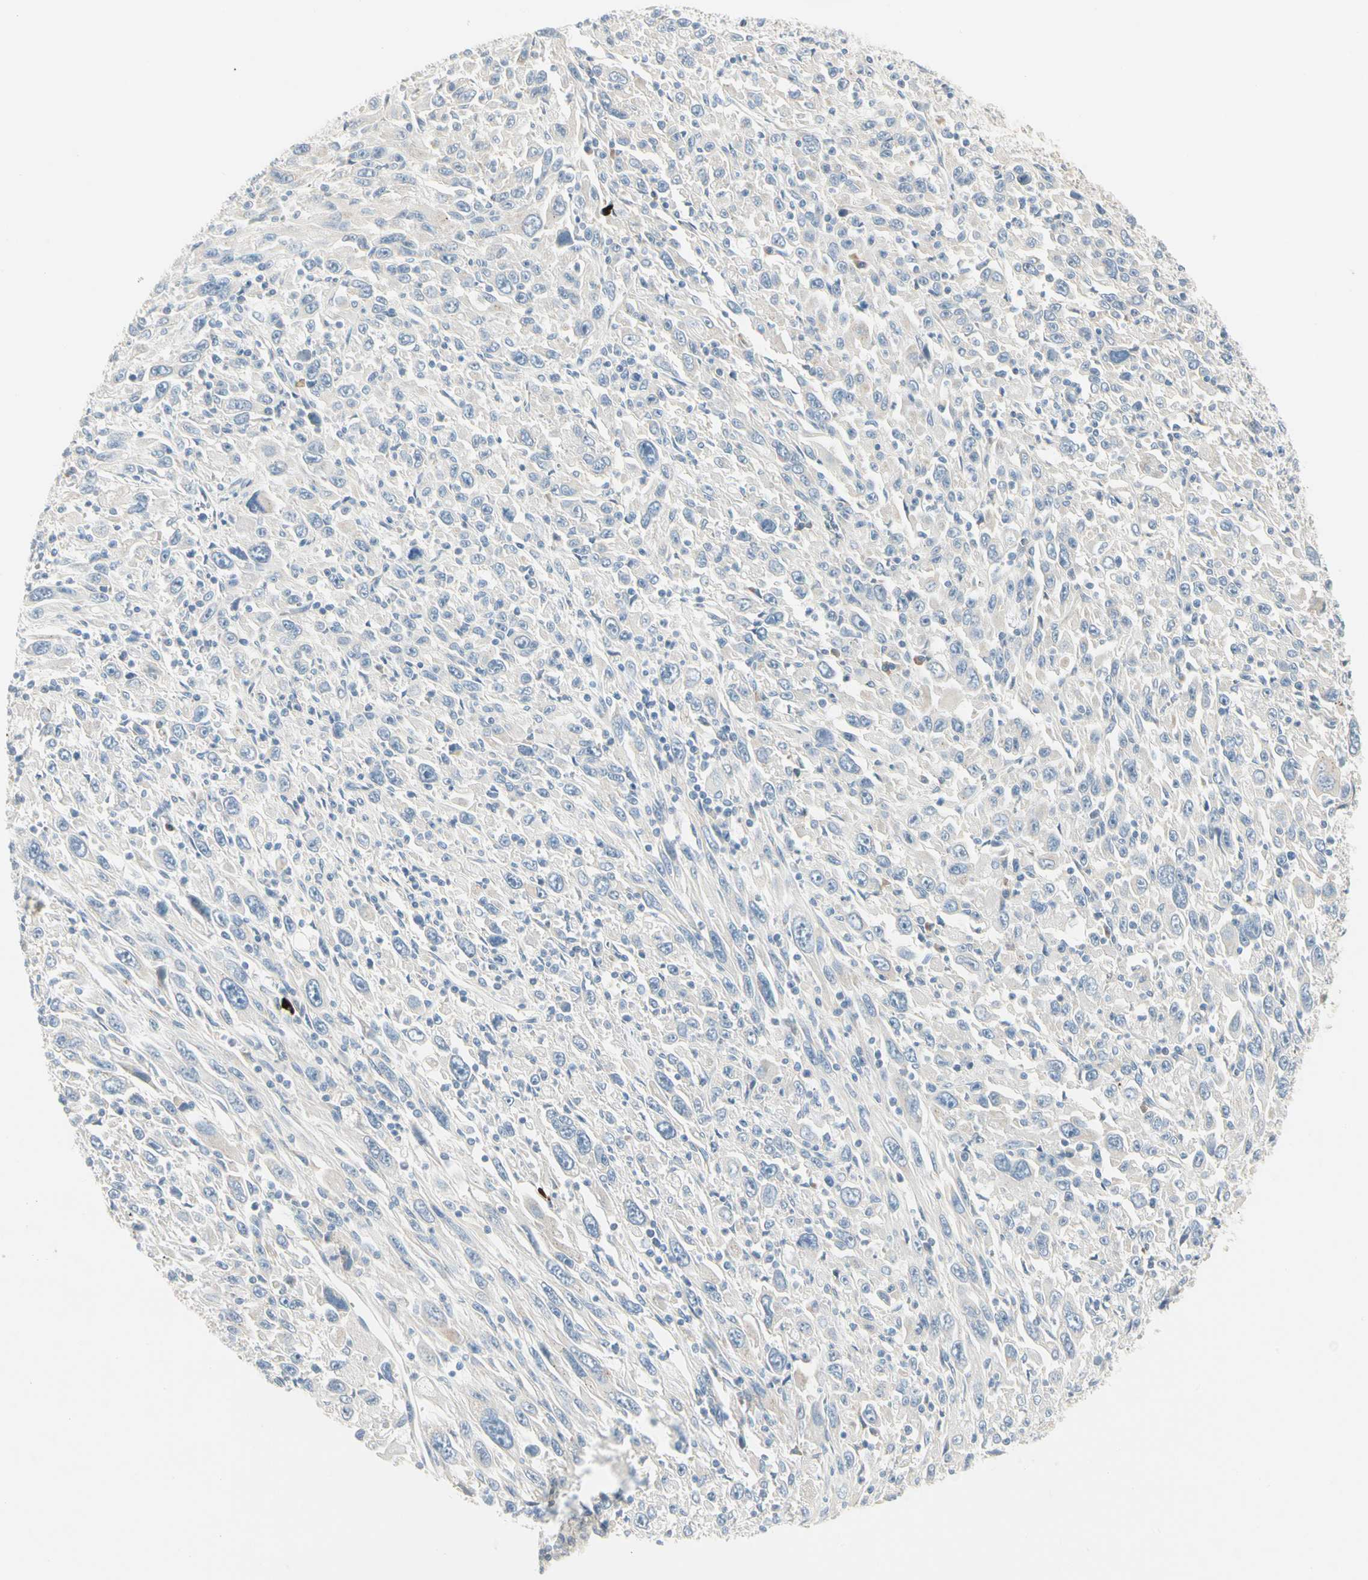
{"staining": {"intensity": "negative", "quantity": "none", "location": "none"}, "tissue": "melanoma", "cell_type": "Tumor cells", "image_type": "cancer", "snomed": [{"axis": "morphology", "description": "Malignant melanoma, Metastatic site"}, {"axis": "topography", "description": "Skin"}], "caption": "There is no significant staining in tumor cells of melanoma.", "gene": "ALDH18A1", "patient": {"sex": "female", "age": 56}}